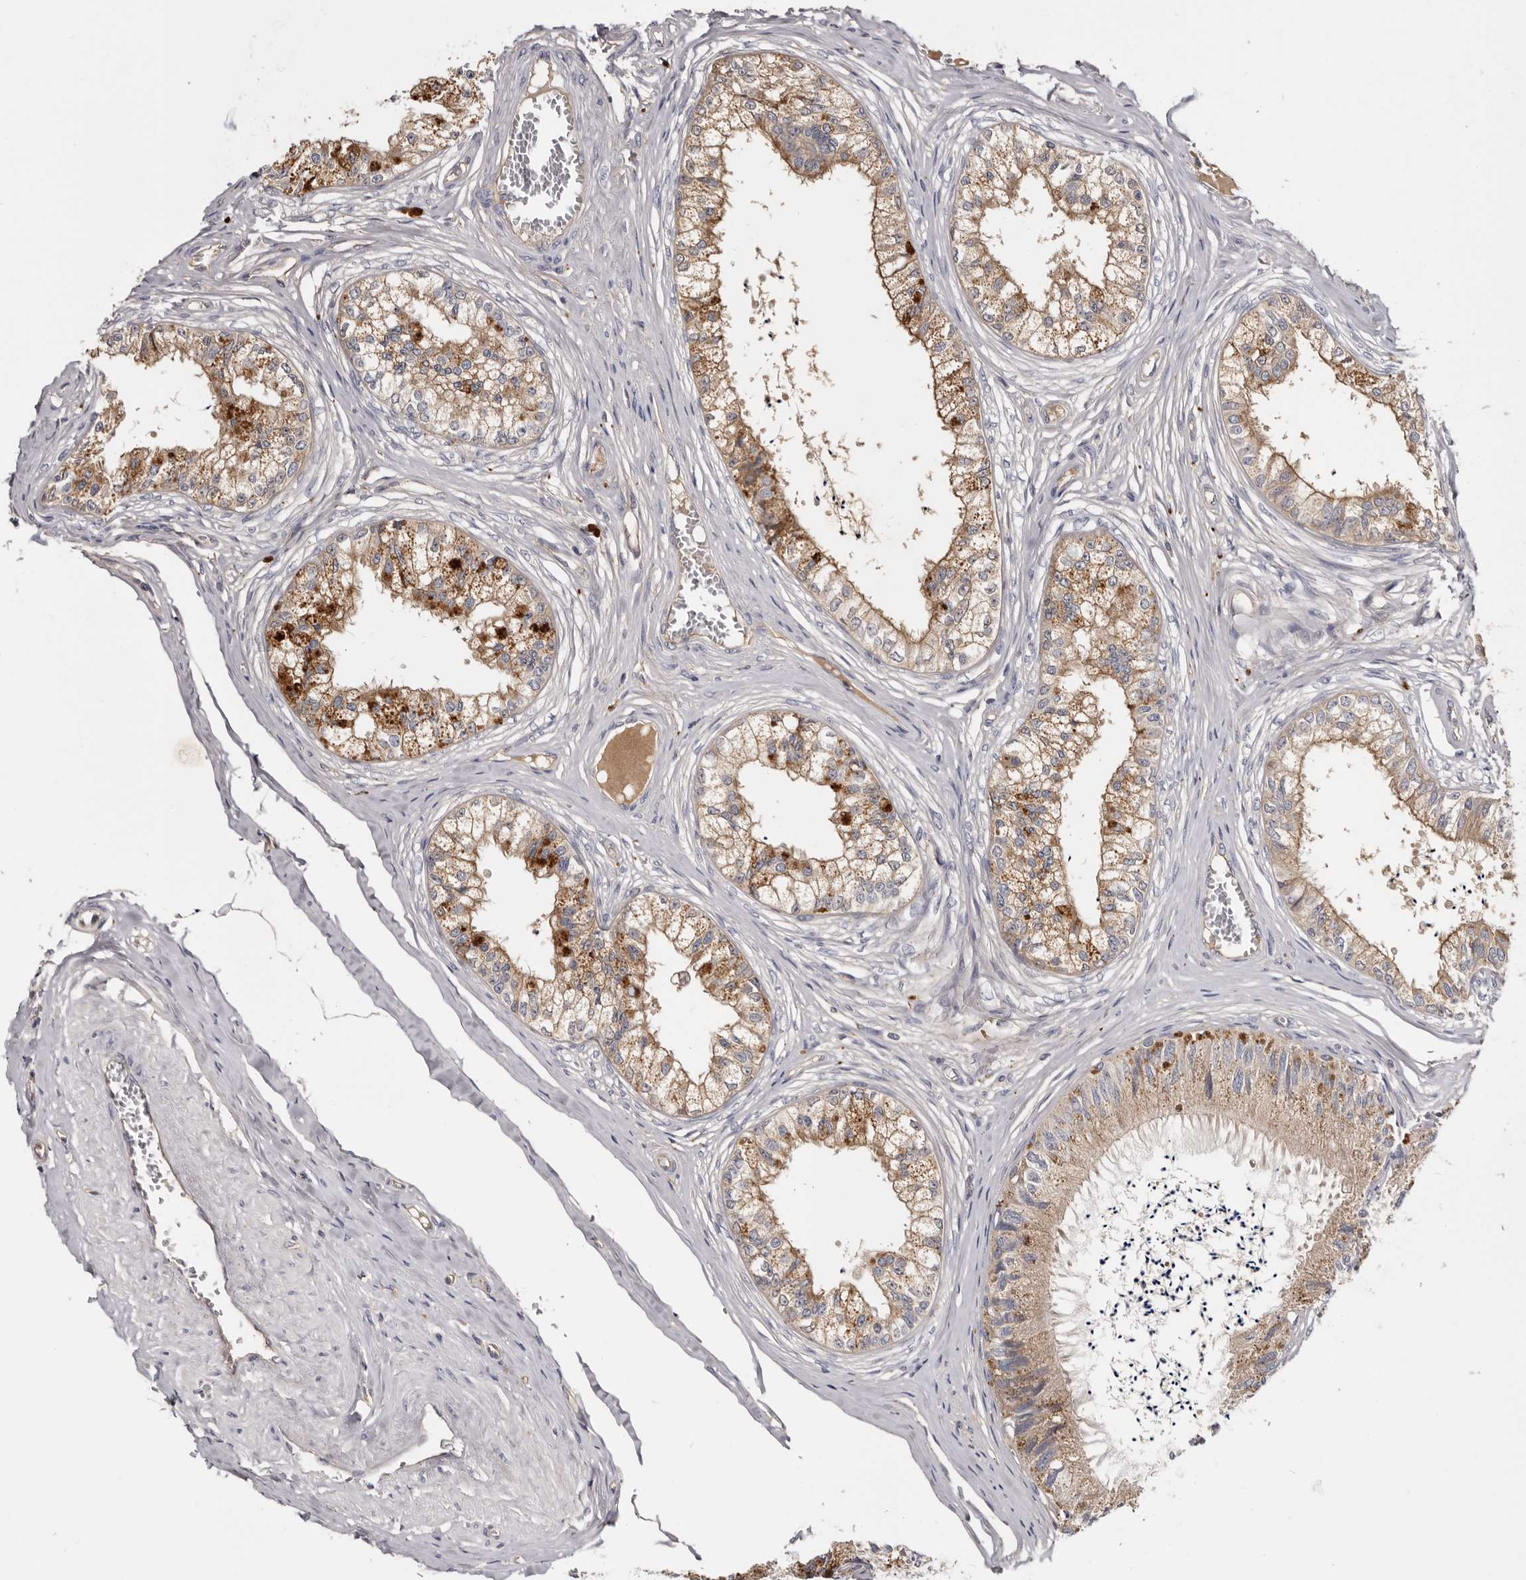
{"staining": {"intensity": "moderate", "quantity": "25%-75%", "location": "cytoplasmic/membranous"}, "tissue": "epididymis", "cell_type": "Glandular cells", "image_type": "normal", "snomed": [{"axis": "morphology", "description": "Normal tissue, NOS"}, {"axis": "topography", "description": "Epididymis"}], "caption": "A brown stain shows moderate cytoplasmic/membranous staining of a protein in glandular cells of normal epididymis.", "gene": "INKA2", "patient": {"sex": "male", "age": 79}}